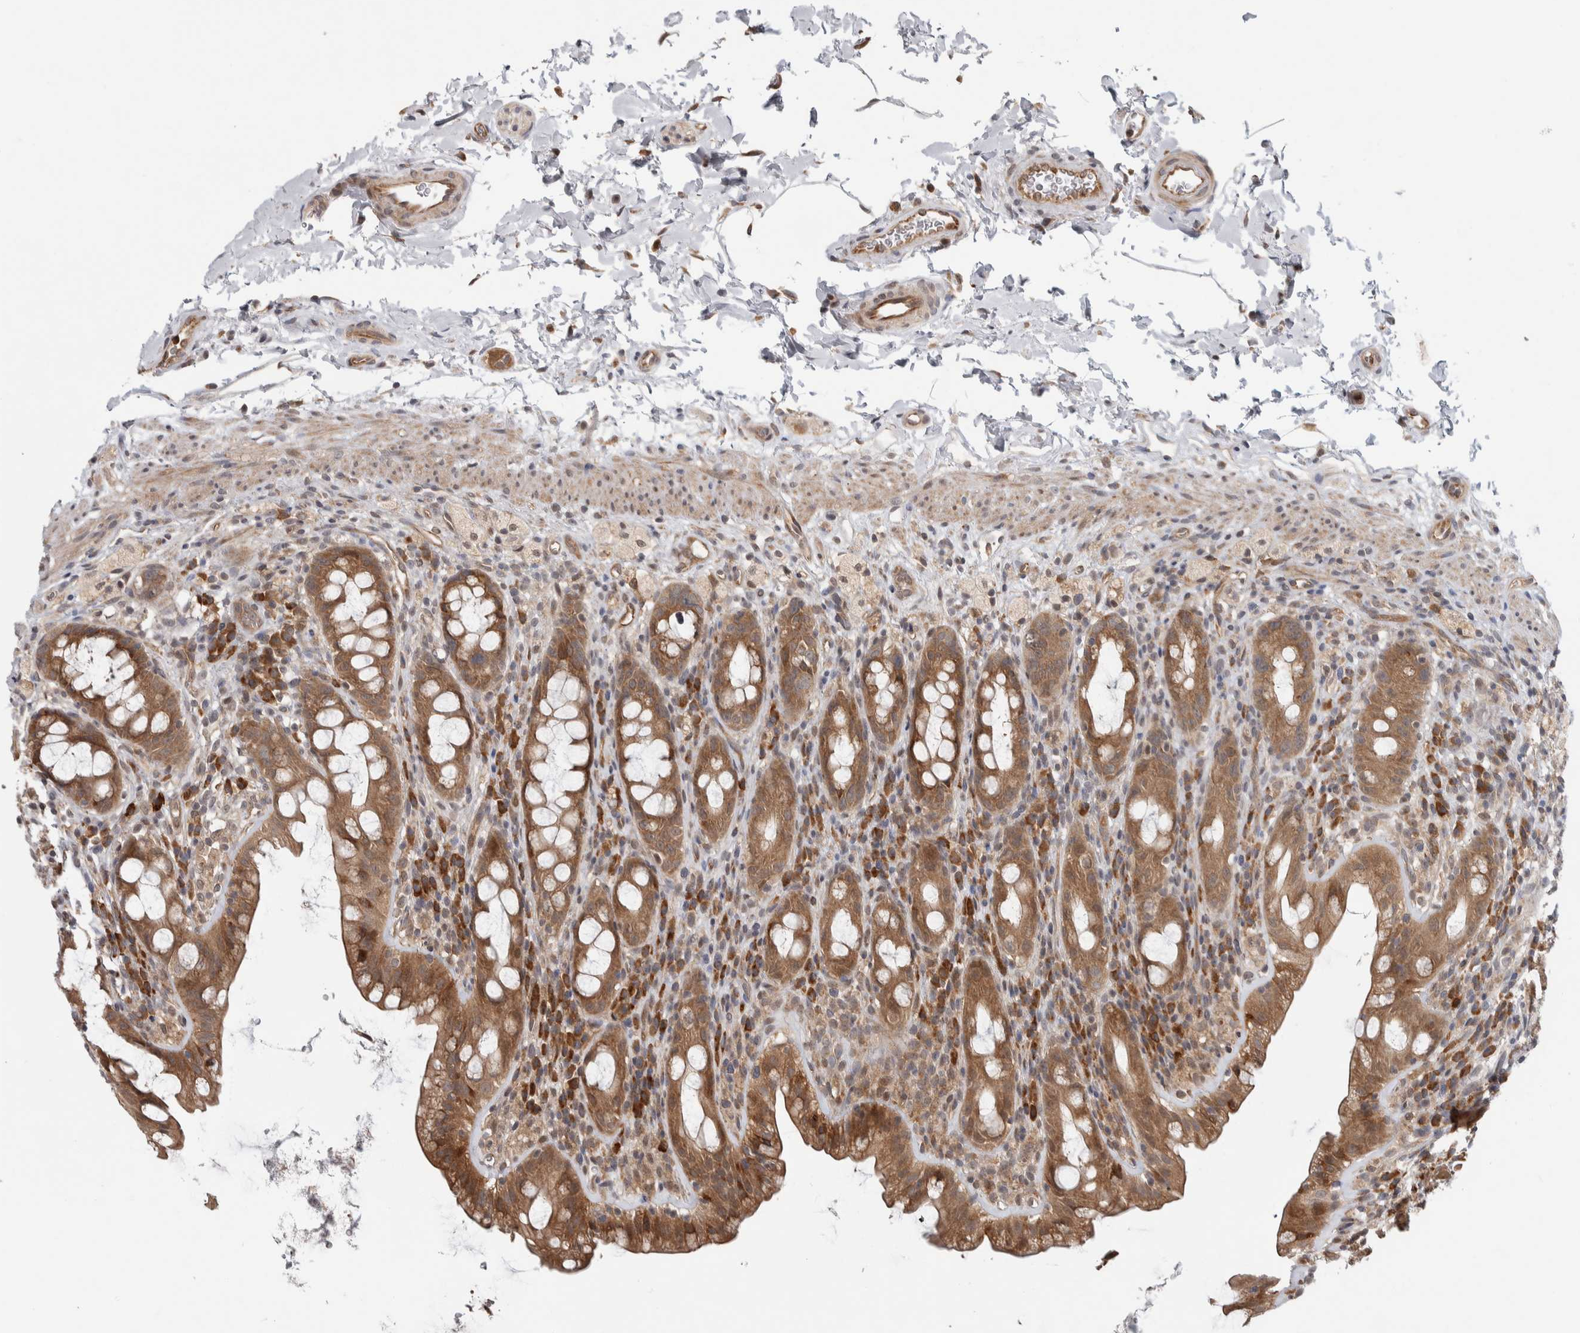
{"staining": {"intensity": "moderate", "quantity": ">75%", "location": "cytoplasmic/membranous"}, "tissue": "rectum", "cell_type": "Glandular cells", "image_type": "normal", "snomed": [{"axis": "morphology", "description": "Normal tissue, NOS"}, {"axis": "topography", "description": "Rectum"}], "caption": "Human rectum stained for a protein (brown) exhibits moderate cytoplasmic/membranous positive expression in about >75% of glandular cells.", "gene": "TBC1D31", "patient": {"sex": "male", "age": 44}}